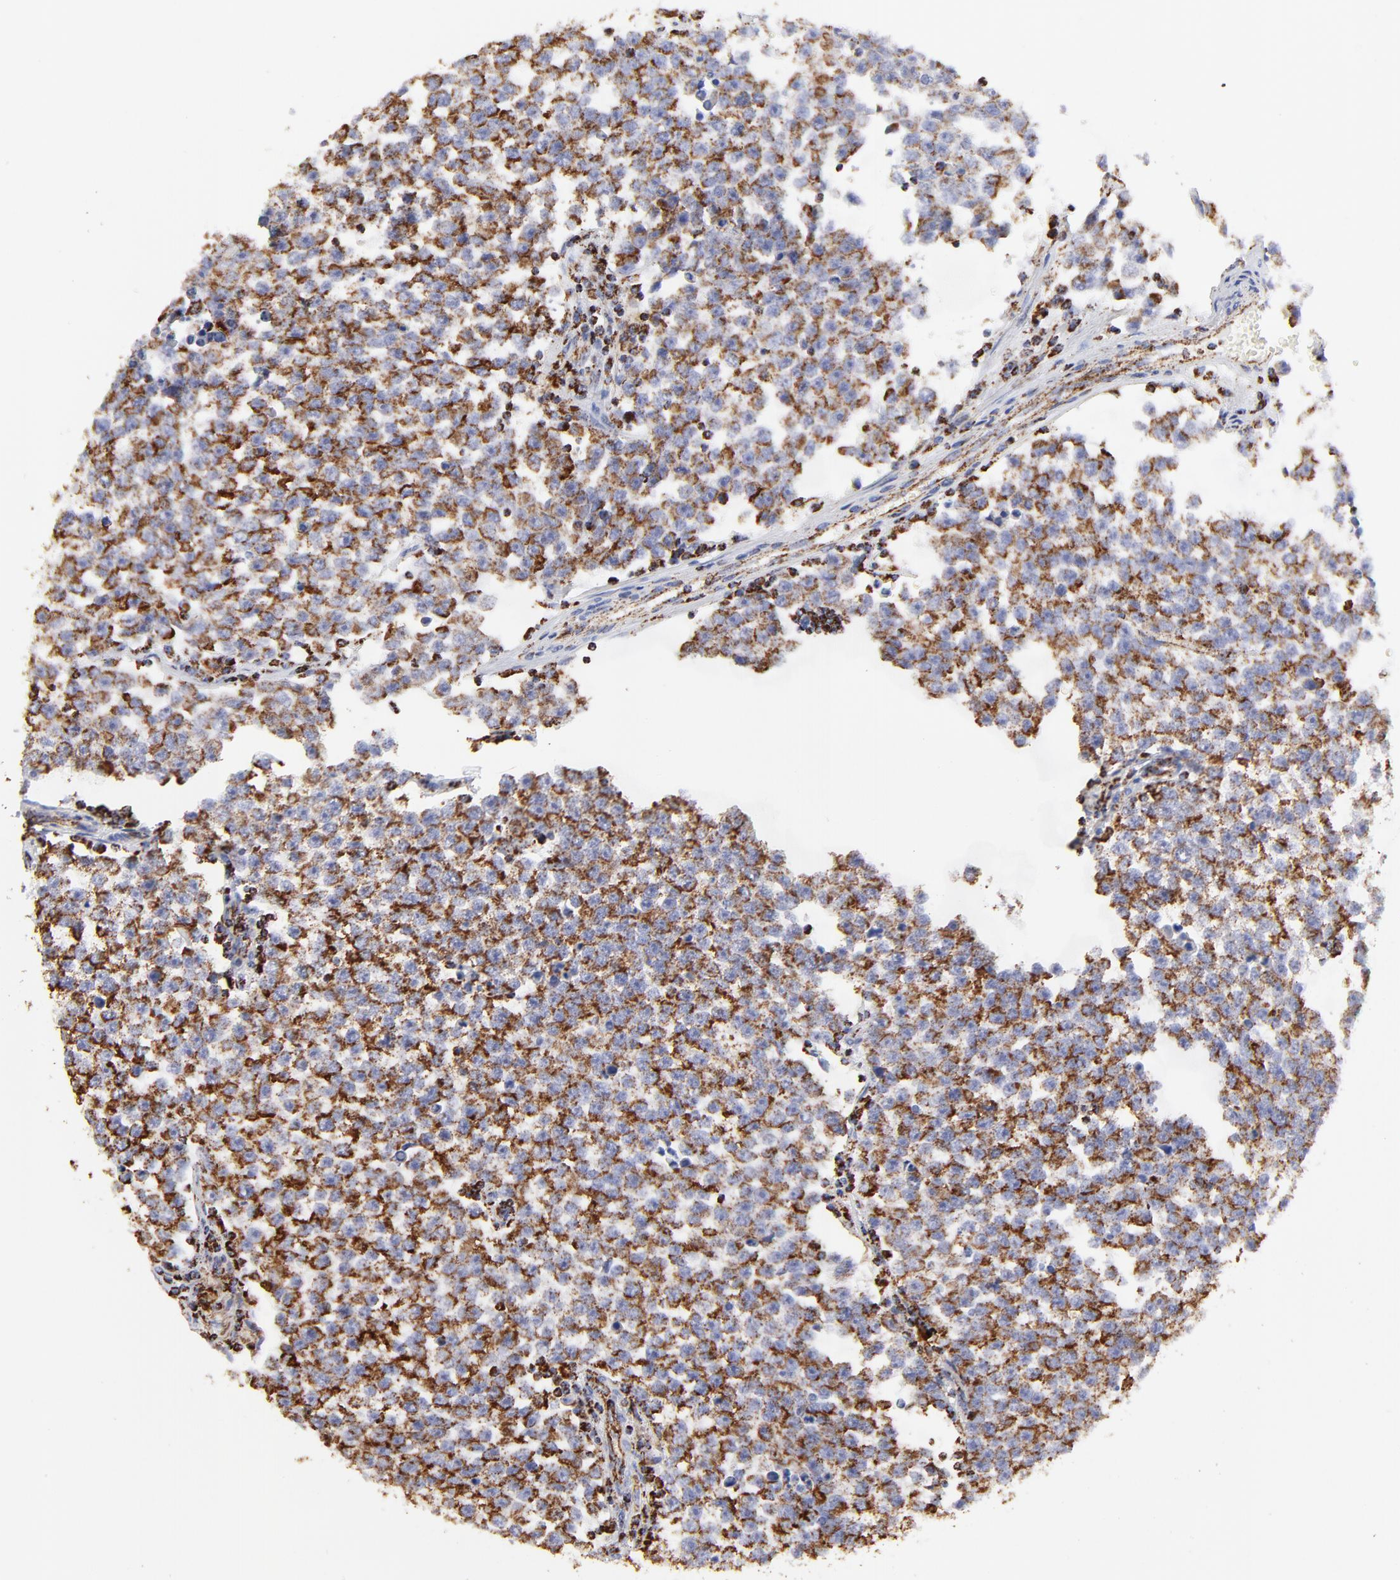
{"staining": {"intensity": "strong", "quantity": ">75%", "location": "cytoplasmic/membranous"}, "tissue": "testis cancer", "cell_type": "Tumor cells", "image_type": "cancer", "snomed": [{"axis": "morphology", "description": "Seminoma, NOS"}, {"axis": "topography", "description": "Testis"}], "caption": "Protein expression analysis of testis cancer displays strong cytoplasmic/membranous expression in approximately >75% of tumor cells.", "gene": "COX4I1", "patient": {"sex": "male", "age": 36}}